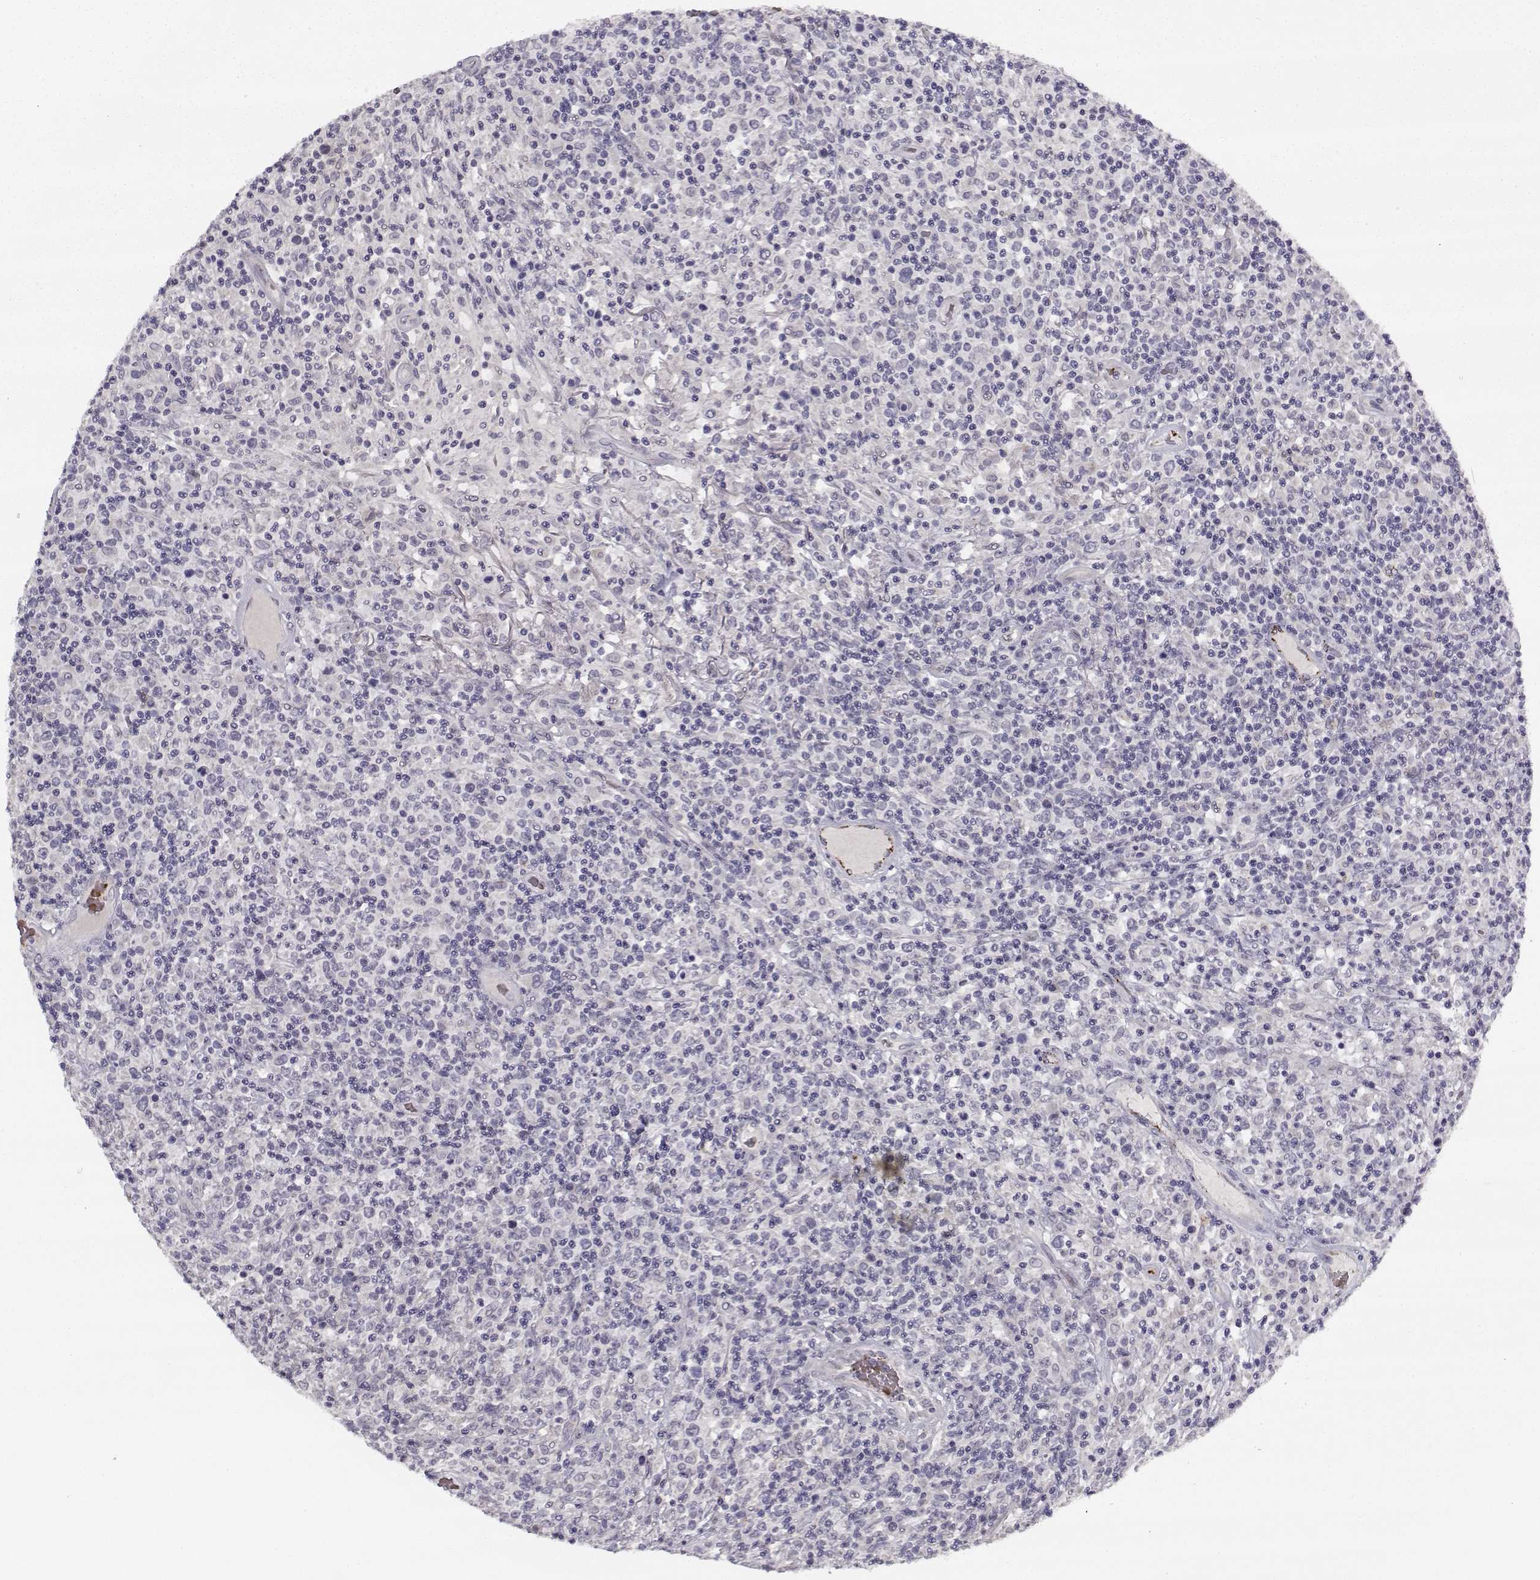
{"staining": {"intensity": "negative", "quantity": "none", "location": "none"}, "tissue": "lymphoma", "cell_type": "Tumor cells", "image_type": "cancer", "snomed": [{"axis": "morphology", "description": "Malignant lymphoma, non-Hodgkin's type, High grade"}, {"axis": "topography", "description": "Lung"}], "caption": "High power microscopy photomicrograph of an immunohistochemistry photomicrograph of lymphoma, revealing no significant positivity in tumor cells.", "gene": "SNCA", "patient": {"sex": "male", "age": 79}}